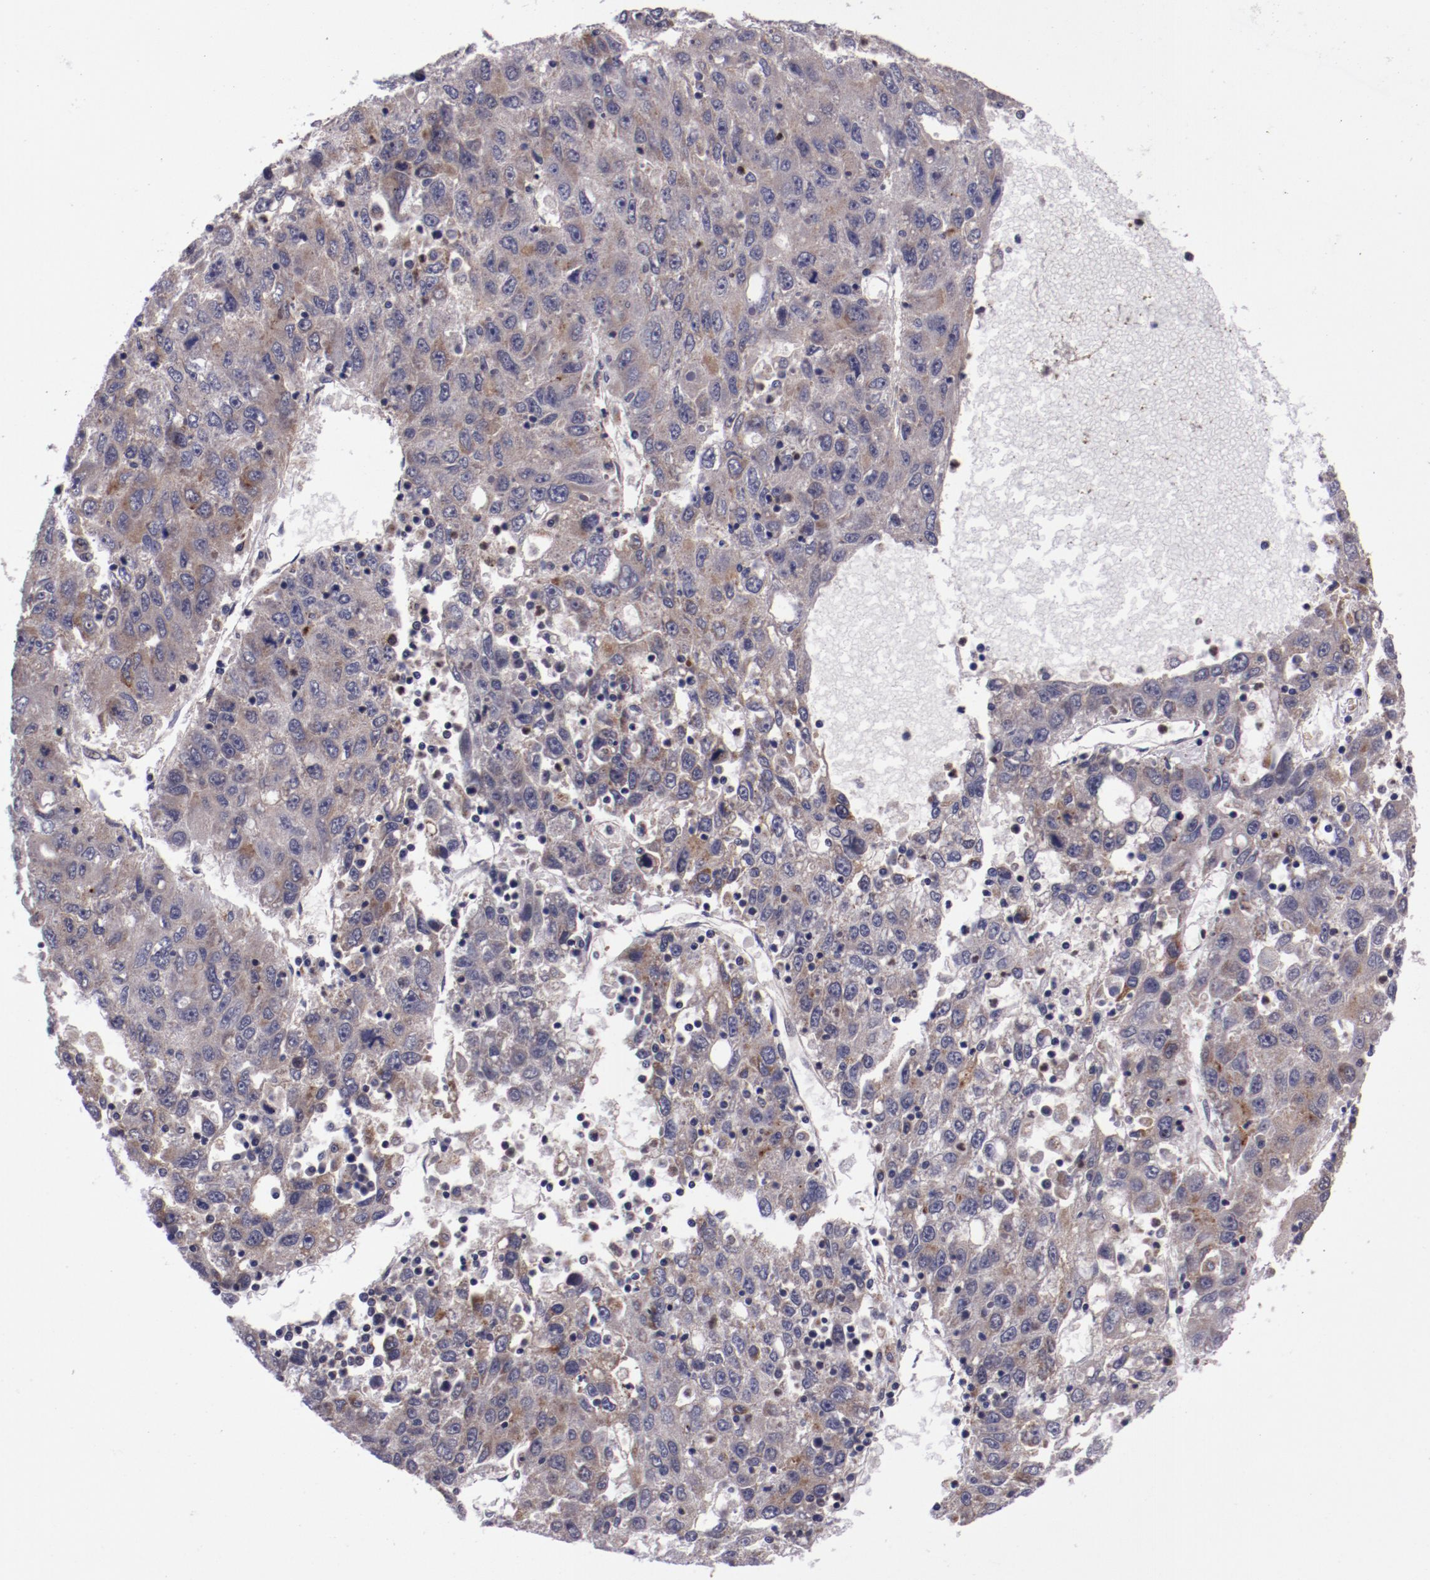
{"staining": {"intensity": "weak", "quantity": ">75%", "location": "cytoplasmic/membranous"}, "tissue": "liver cancer", "cell_type": "Tumor cells", "image_type": "cancer", "snomed": [{"axis": "morphology", "description": "Carcinoma, Hepatocellular, NOS"}, {"axis": "topography", "description": "Liver"}], "caption": "Protein expression analysis of human liver cancer reveals weak cytoplasmic/membranous staining in about >75% of tumor cells.", "gene": "LONP1", "patient": {"sex": "male", "age": 49}}